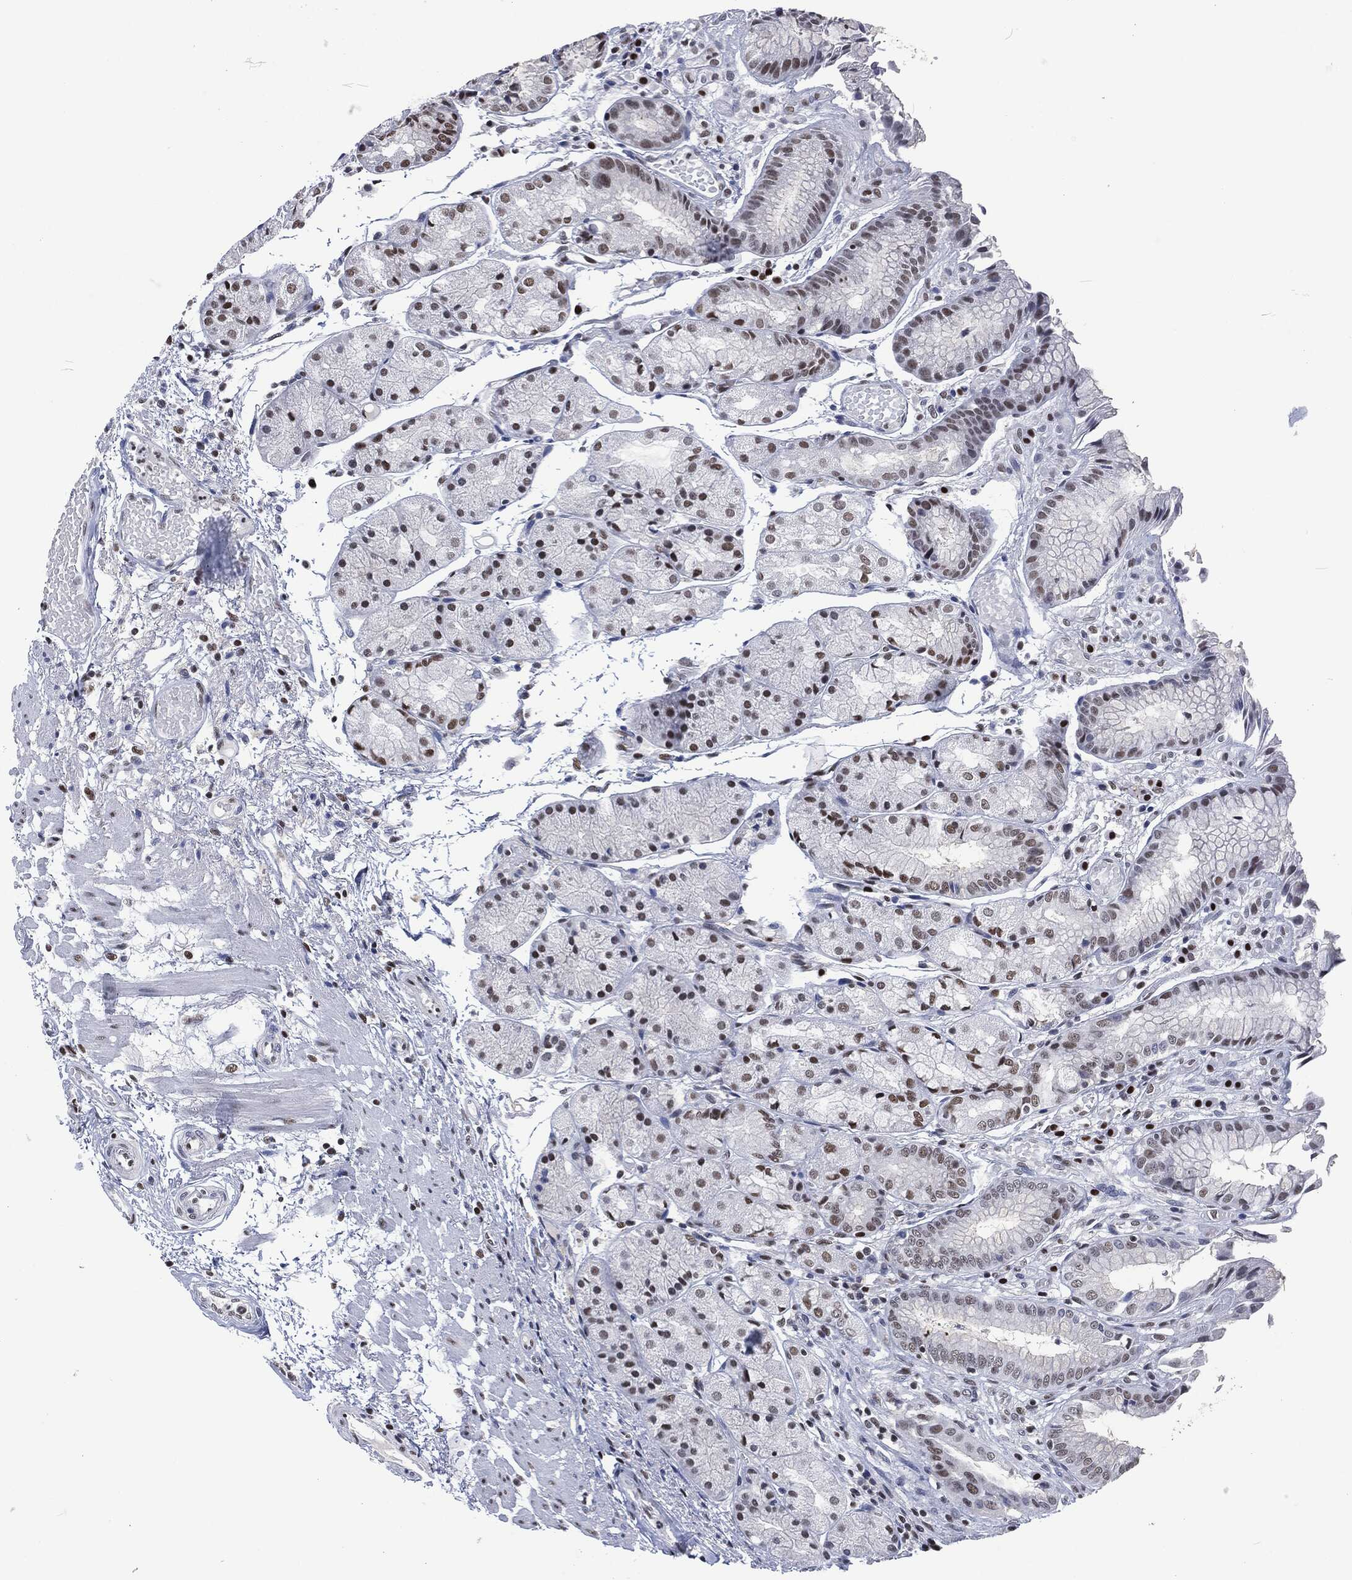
{"staining": {"intensity": "moderate", "quantity": "<25%", "location": "nuclear"}, "tissue": "stomach", "cell_type": "Glandular cells", "image_type": "normal", "snomed": [{"axis": "morphology", "description": "Normal tissue, NOS"}, {"axis": "topography", "description": "Stomach, upper"}], "caption": "Immunohistochemistry (IHC) image of normal stomach: human stomach stained using immunohistochemistry reveals low levels of moderate protein expression localized specifically in the nuclear of glandular cells, appearing as a nuclear brown color.", "gene": "DCPS", "patient": {"sex": "male", "age": 72}}